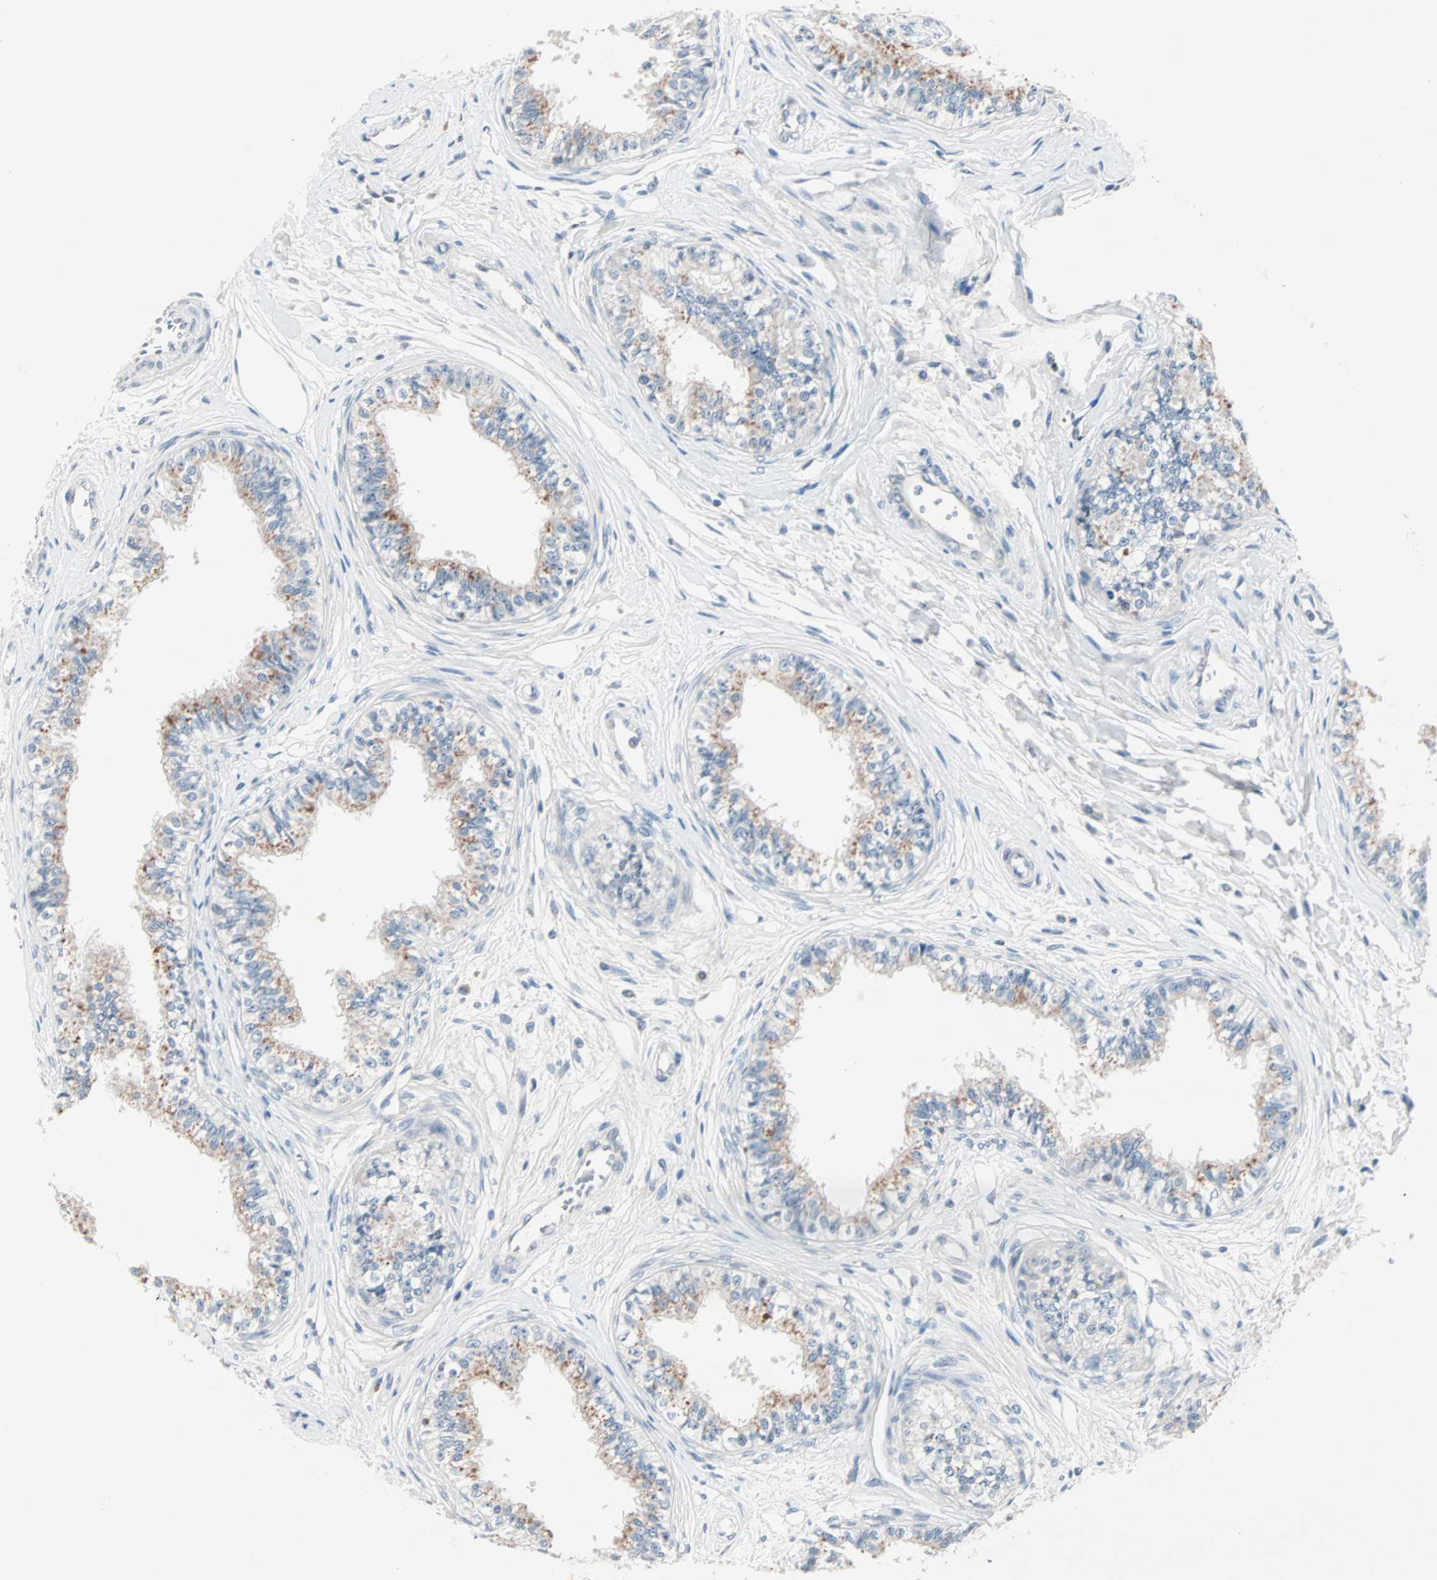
{"staining": {"intensity": "moderate", "quantity": ">75%", "location": "cytoplasmic/membranous"}, "tissue": "epididymis", "cell_type": "Glandular cells", "image_type": "normal", "snomed": [{"axis": "morphology", "description": "Normal tissue, NOS"}, {"axis": "morphology", "description": "Adenocarcinoma, metastatic, NOS"}, {"axis": "topography", "description": "Testis"}, {"axis": "topography", "description": "Epididymis"}], "caption": "Protein analysis of normal epididymis demonstrates moderate cytoplasmic/membranous positivity in about >75% of glandular cells. (IHC, brightfield microscopy, high magnification).", "gene": "CCNE2", "patient": {"sex": "male", "age": 26}}